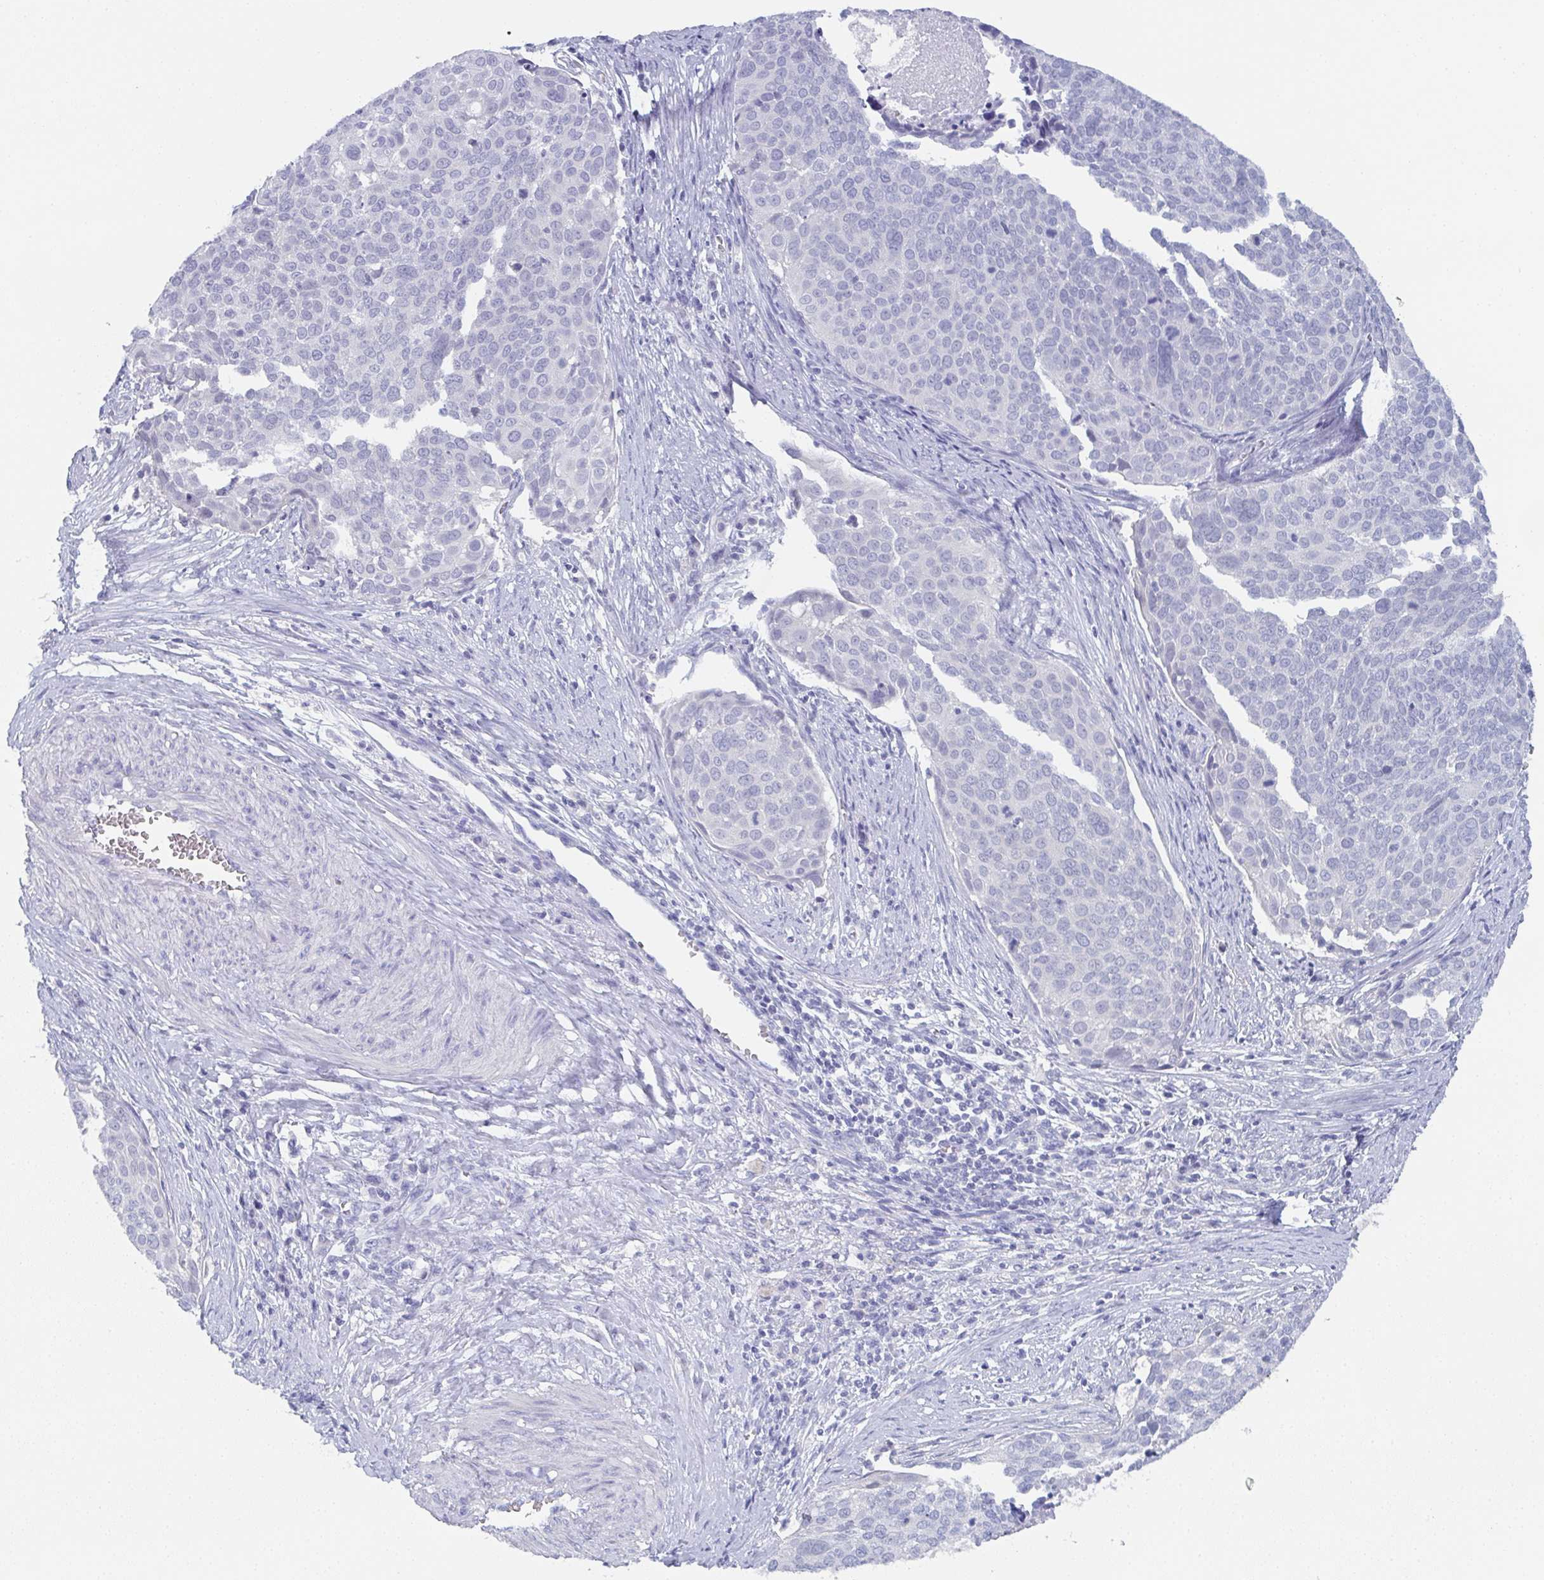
{"staining": {"intensity": "negative", "quantity": "none", "location": "none"}, "tissue": "cervical cancer", "cell_type": "Tumor cells", "image_type": "cancer", "snomed": [{"axis": "morphology", "description": "Squamous cell carcinoma, NOS"}, {"axis": "topography", "description": "Cervix"}], "caption": "The image shows no significant expression in tumor cells of cervical cancer (squamous cell carcinoma). (DAB IHC, high magnification).", "gene": "DYDC2", "patient": {"sex": "female", "age": 39}}